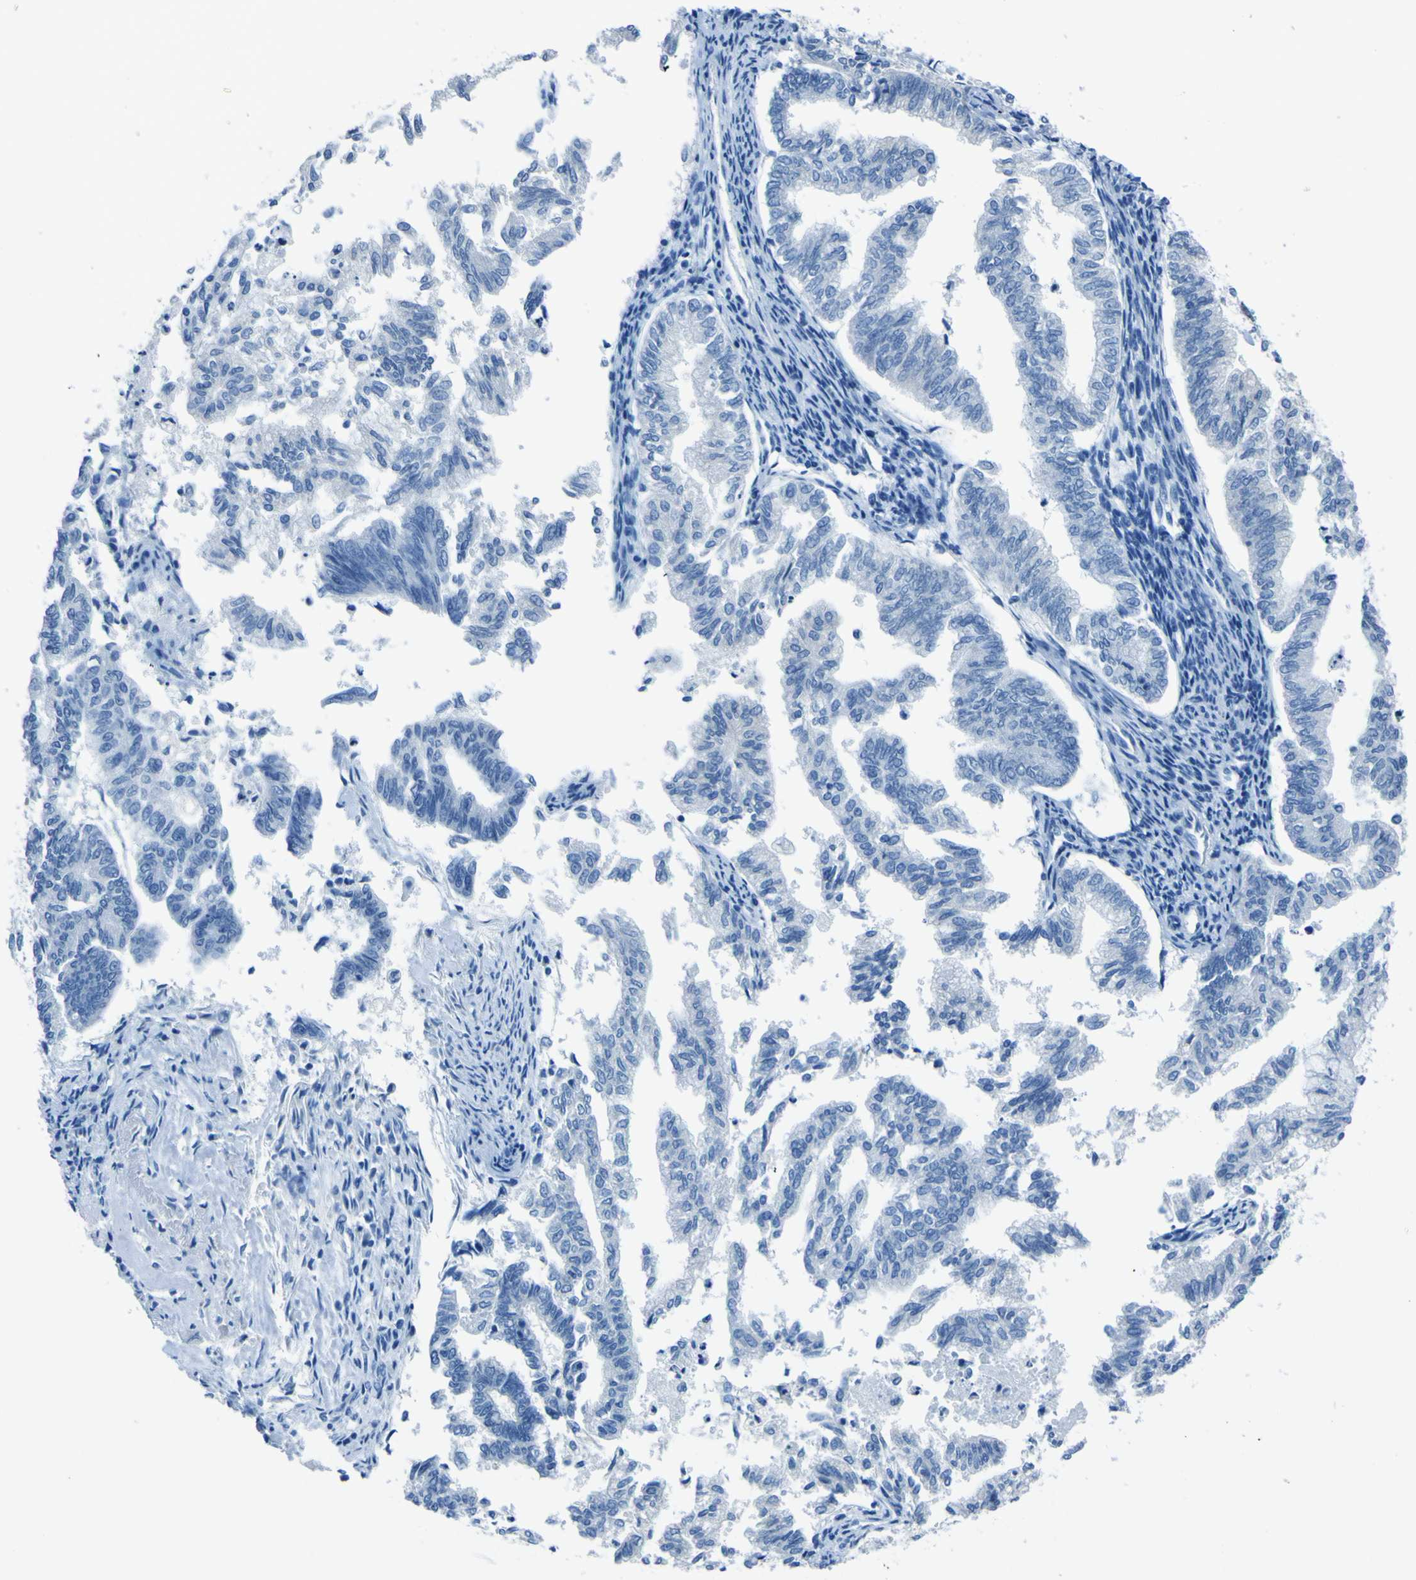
{"staining": {"intensity": "negative", "quantity": "none", "location": "none"}, "tissue": "endometrial cancer", "cell_type": "Tumor cells", "image_type": "cancer", "snomed": [{"axis": "morphology", "description": "Necrosis, NOS"}, {"axis": "morphology", "description": "Adenocarcinoma, NOS"}, {"axis": "topography", "description": "Endometrium"}], "caption": "Endometrial cancer stained for a protein using immunohistochemistry (IHC) displays no positivity tumor cells.", "gene": "PHKG1", "patient": {"sex": "female", "age": 79}}